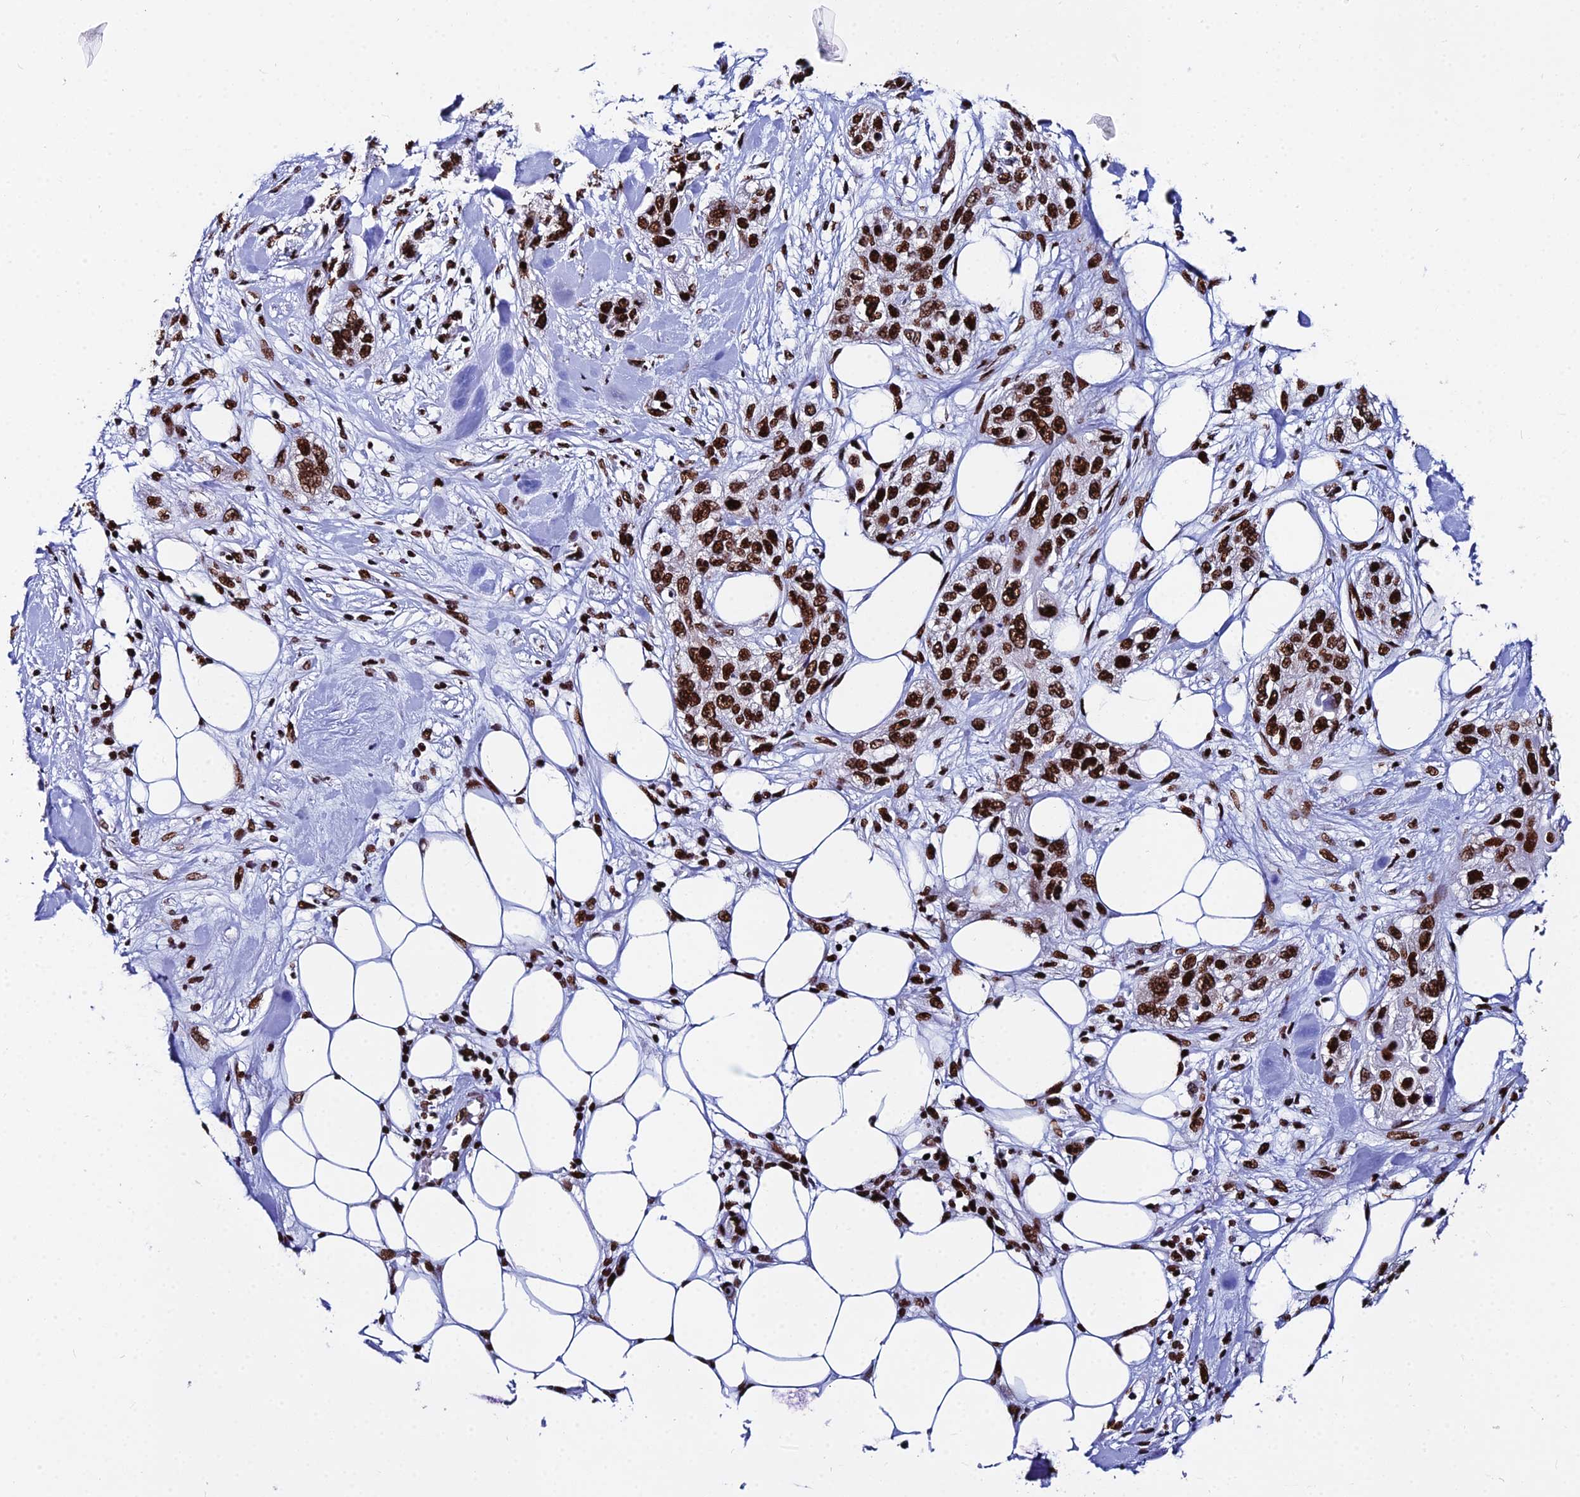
{"staining": {"intensity": "strong", "quantity": ">75%", "location": "nuclear"}, "tissue": "skin cancer", "cell_type": "Tumor cells", "image_type": "cancer", "snomed": [{"axis": "morphology", "description": "Normal tissue, NOS"}, {"axis": "morphology", "description": "Squamous cell carcinoma, NOS"}, {"axis": "topography", "description": "Skin"}], "caption": "IHC of squamous cell carcinoma (skin) shows high levels of strong nuclear positivity in about >75% of tumor cells.", "gene": "HNRNPH1", "patient": {"sex": "male", "age": 72}}